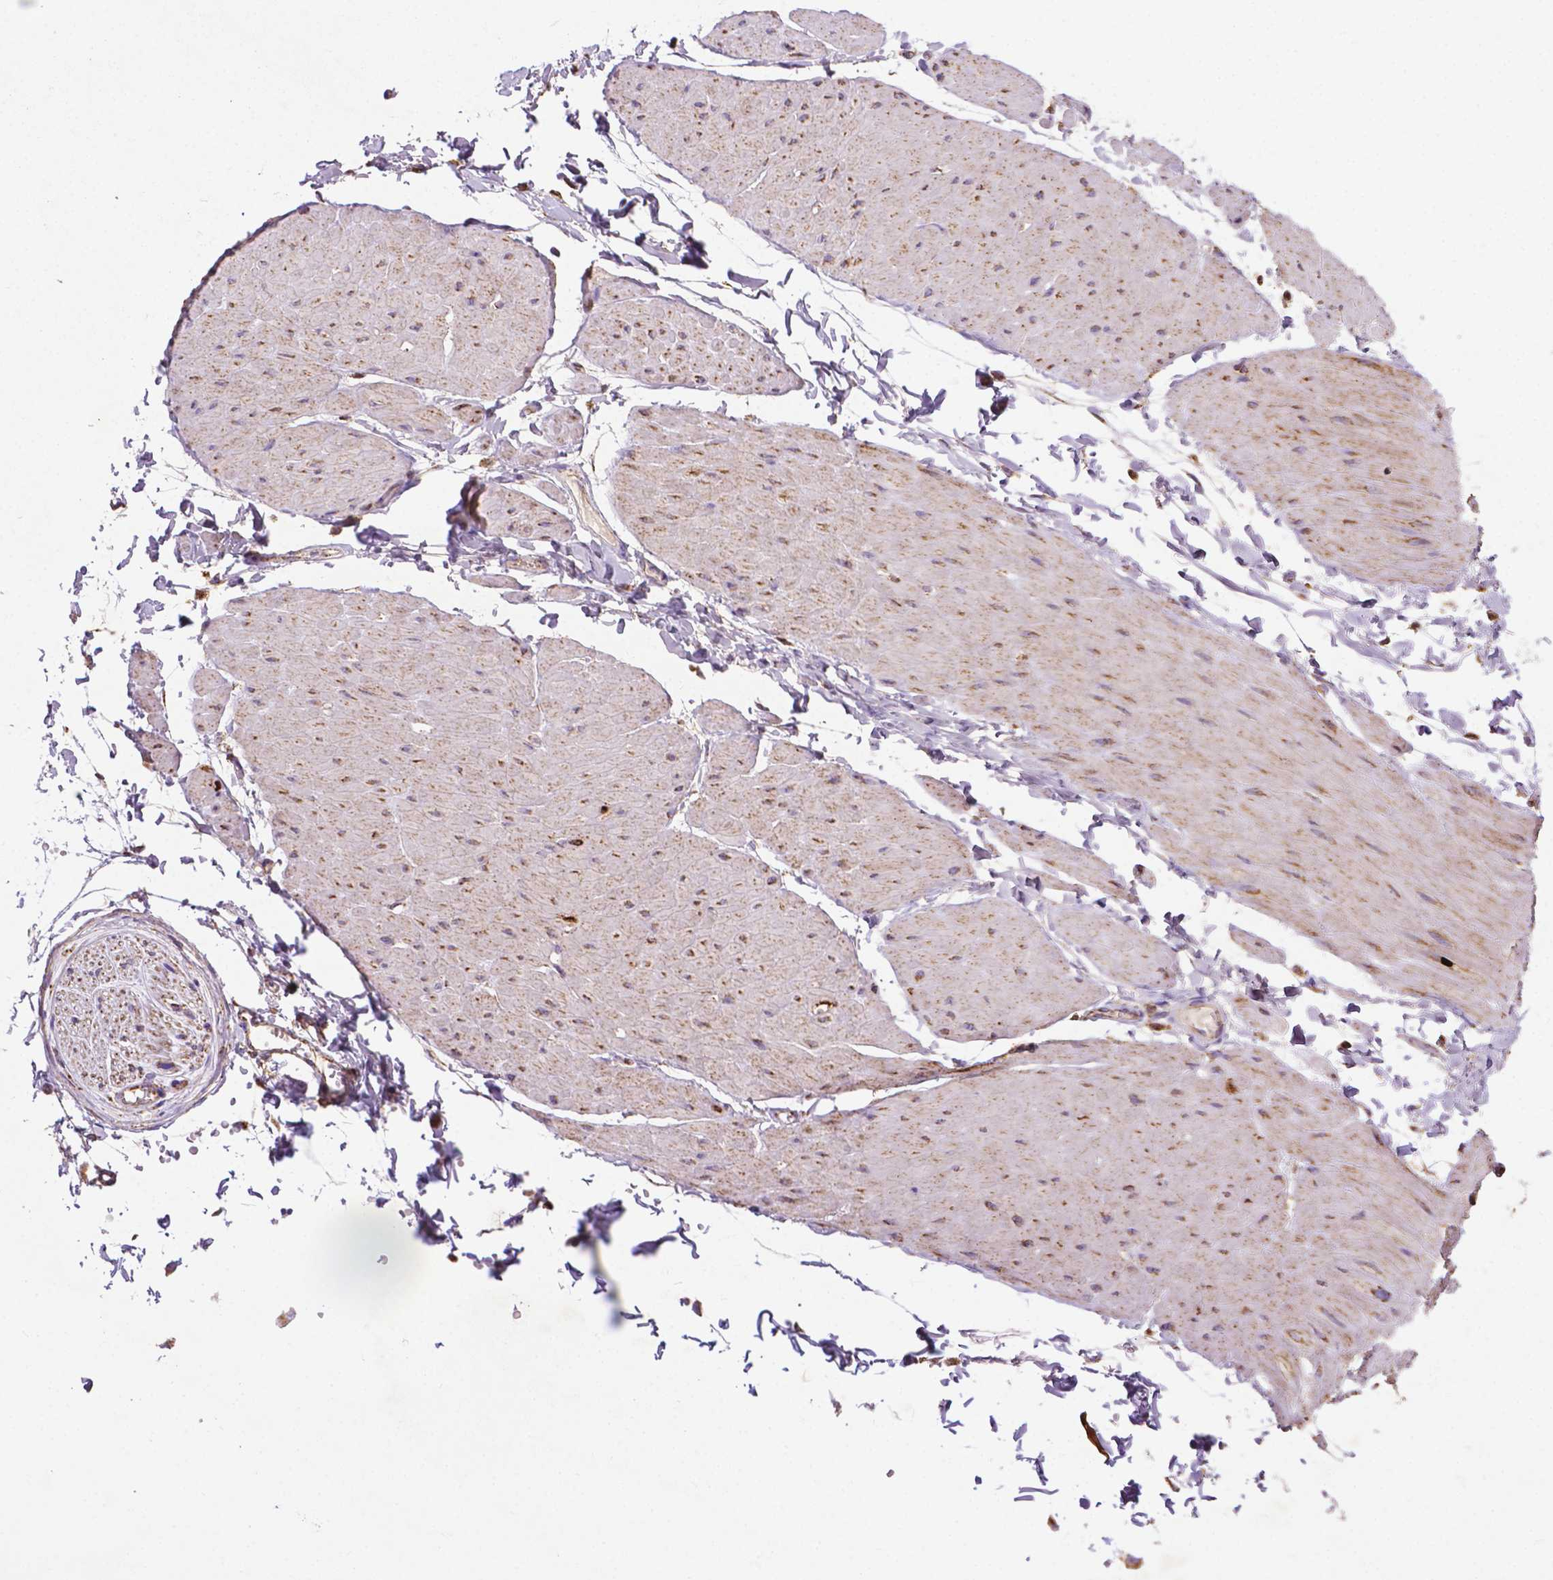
{"staining": {"intensity": "strong", "quantity": ">75%", "location": "cytoplasmic/membranous,nuclear"}, "tissue": "adipose tissue", "cell_type": "Adipocytes", "image_type": "normal", "snomed": [{"axis": "morphology", "description": "Normal tissue, NOS"}, {"axis": "topography", "description": "Smooth muscle"}, {"axis": "topography", "description": "Peripheral nerve tissue"}], "caption": "This micrograph reveals IHC staining of unremarkable human adipose tissue, with high strong cytoplasmic/membranous,nuclear staining in approximately >75% of adipocytes.", "gene": "ILVBL", "patient": {"sex": "male", "age": 58}}